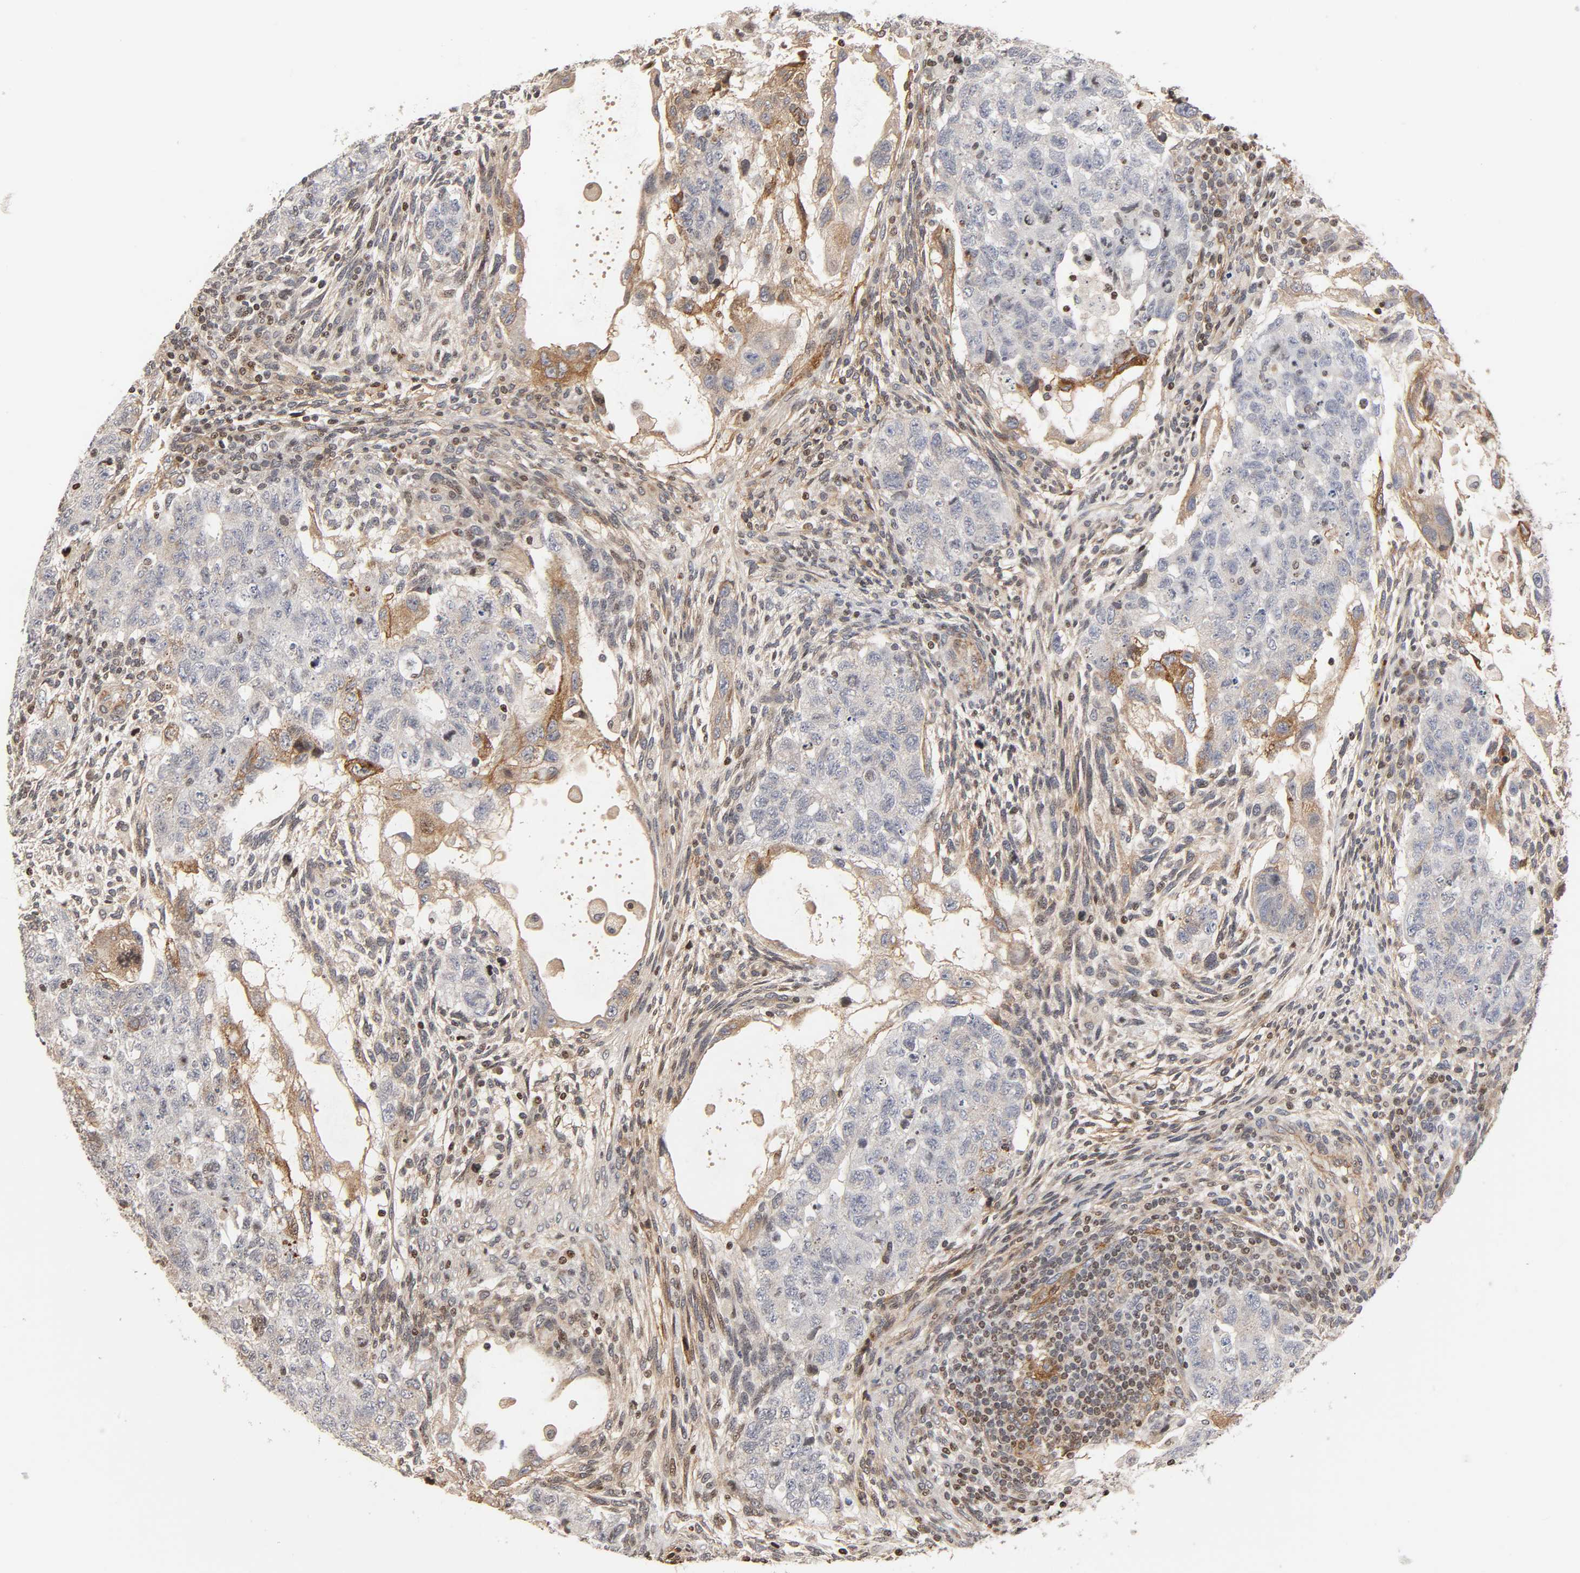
{"staining": {"intensity": "moderate", "quantity": "<25%", "location": "cytoplasmic/membranous"}, "tissue": "testis cancer", "cell_type": "Tumor cells", "image_type": "cancer", "snomed": [{"axis": "morphology", "description": "Normal tissue, NOS"}, {"axis": "morphology", "description": "Carcinoma, Embryonal, NOS"}, {"axis": "topography", "description": "Testis"}], "caption": "Testis cancer tissue reveals moderate cytoplasmic/membranous staining in approximately <25% of tumor cells, visualized by immunohistochemistry.", "gene": "ITGAV", "patient": {"sex": "male", "age": 36}}